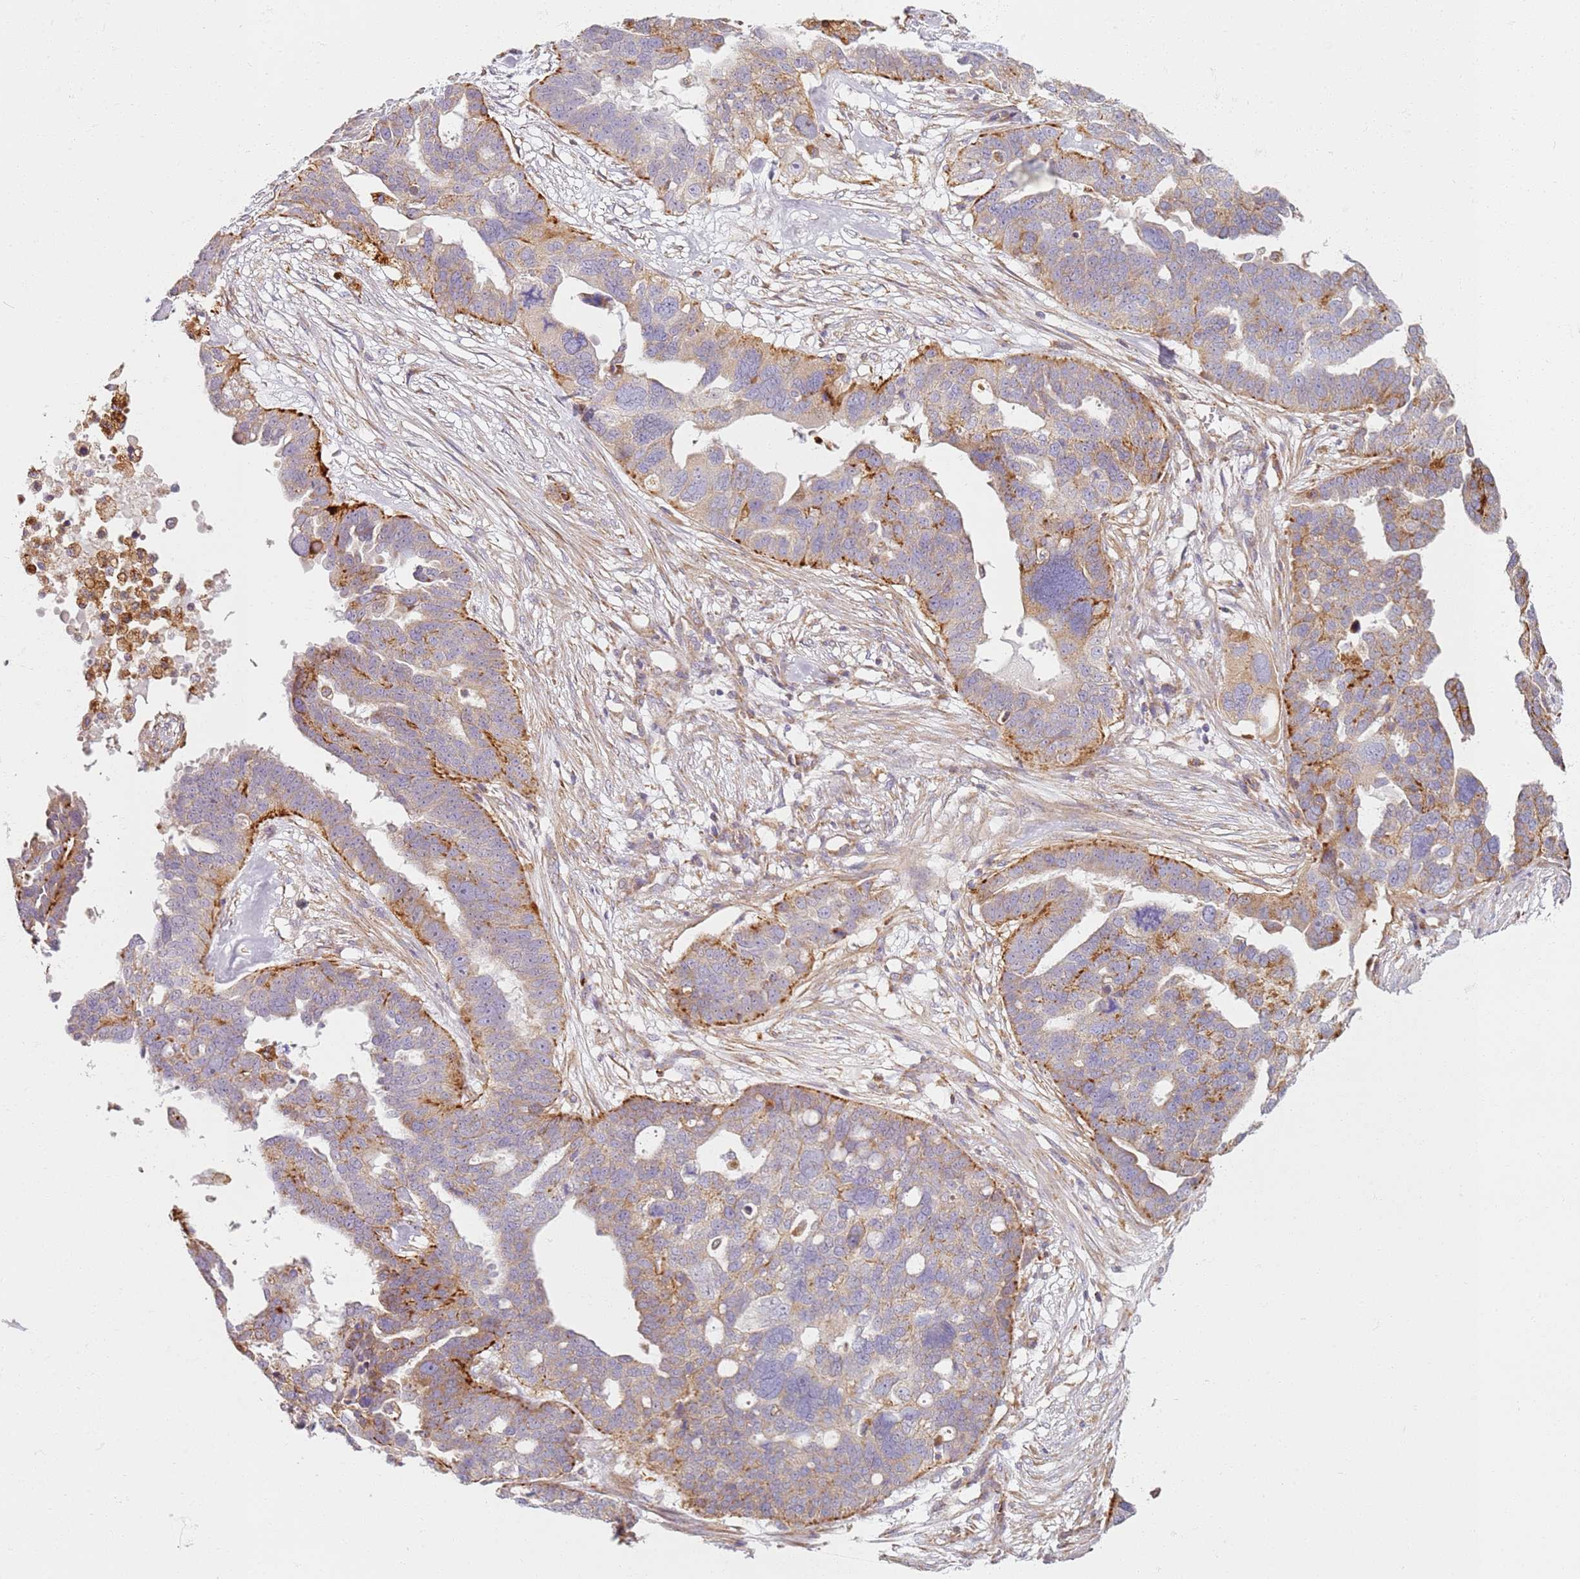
{"staining": {"intensity": "moderate", "quantity": "25%-75%", "location": "cytoplasmic/membranous"}, "tissue": "ovarian cancer", "cell_type": "Tumor cells", "image_type": "cancer", "snomed": [{"axis": "morphology", "description": "Cystadenocarcinoma, serous, NOS"}, {"axis": "topography", "description": "Ovary"}], "caption": "Ovarian serous cystadenocarcinoma was stained to show a protein in brown. There is medium levels of moderate cytoplasmic/membranous staining in approximately 25%-75% of tumor cells. (brown staining indicates protein expression, while blue staining denotes nuclei).", "gene": "PROKR2", "patient": {"sex": "female", "age": 59}}